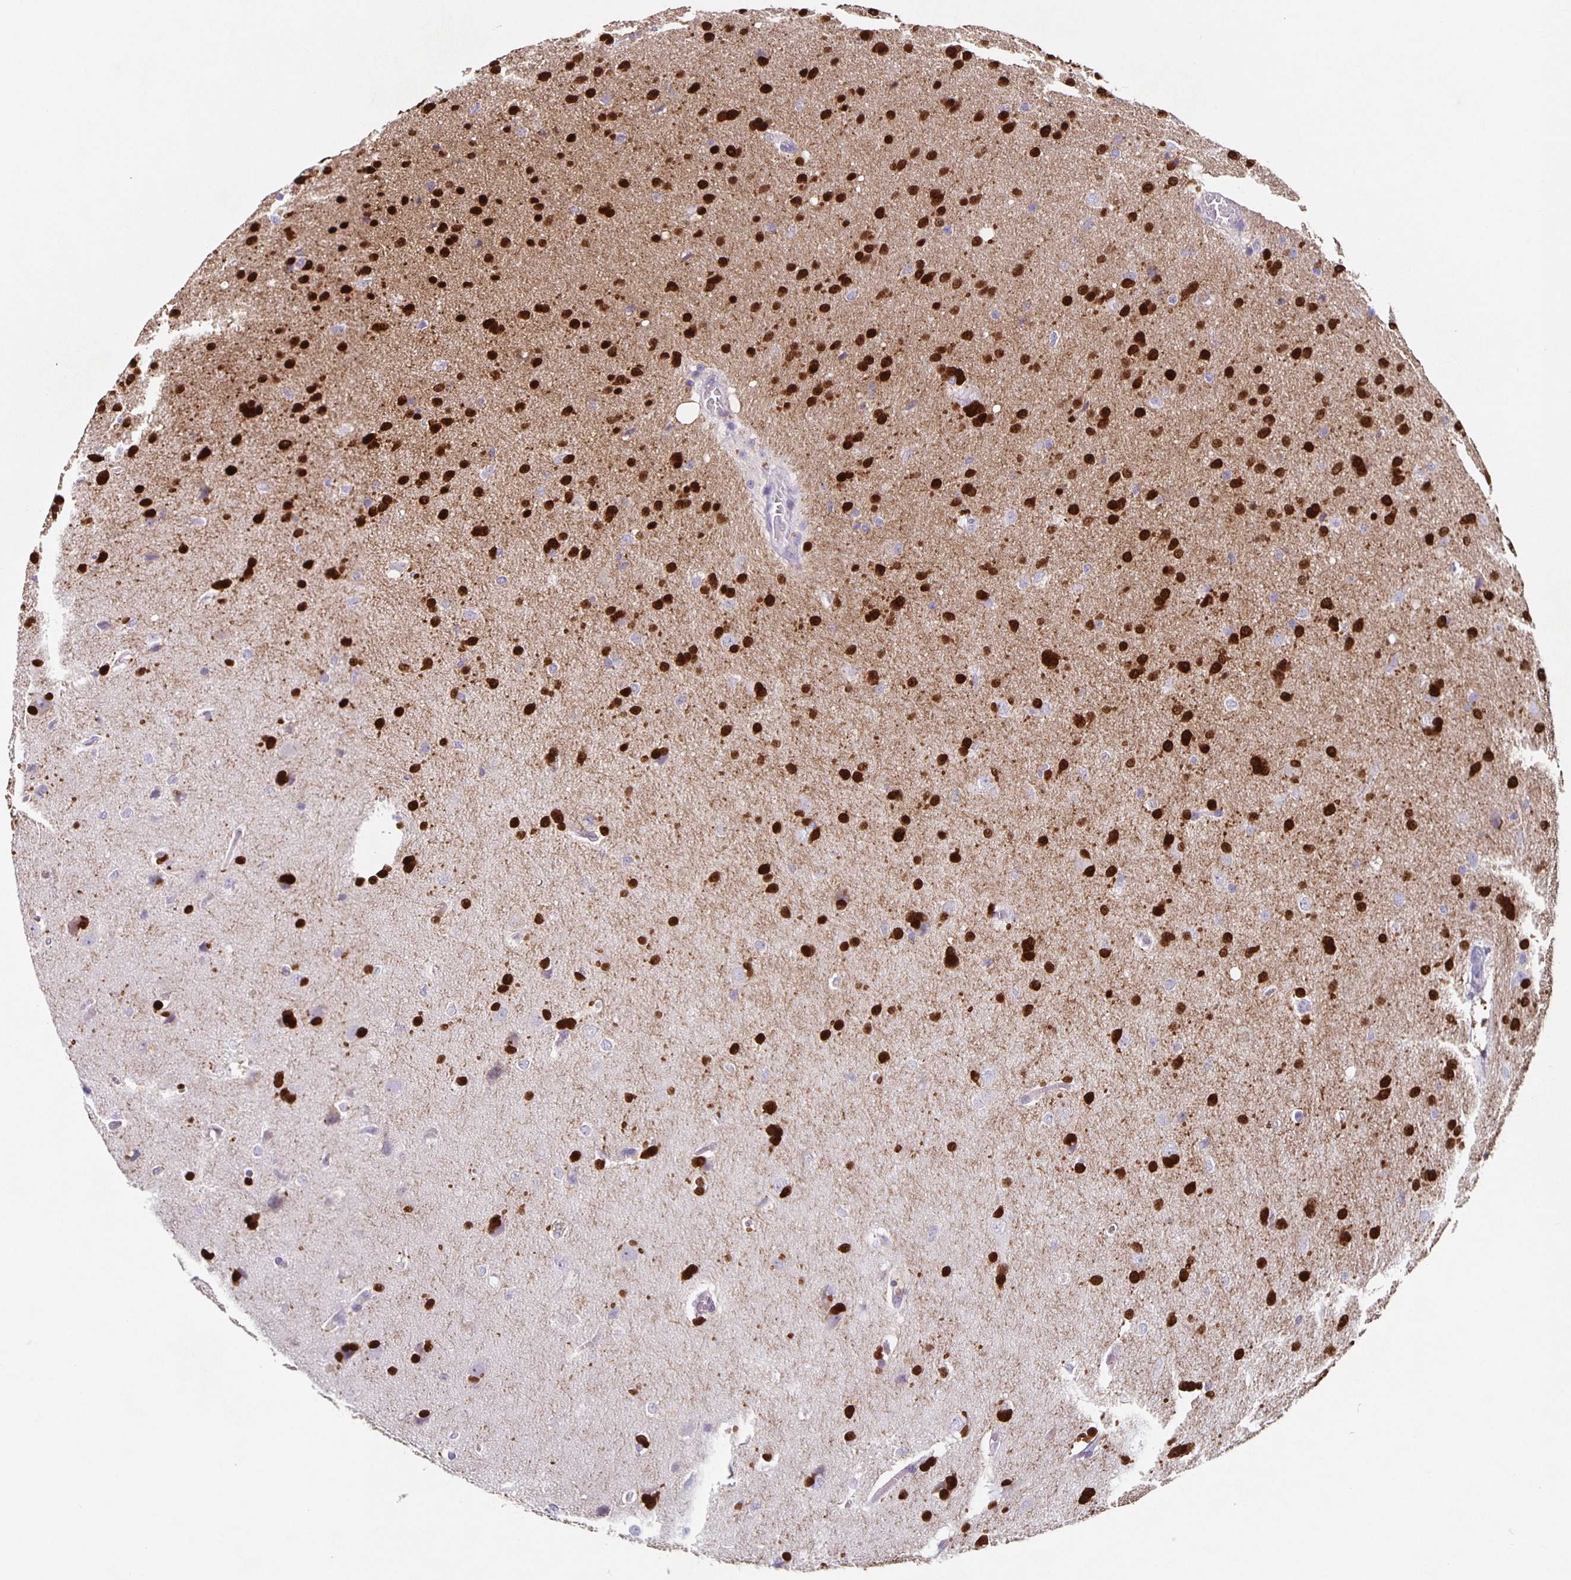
{"staining": {"intensity": "negative", "quantity": "none", "location": "none"}, "tissue": "glioma", "cell_type": "Tumor cells", "image_type": "cancer", "snomed": [{"axis": "morphology", "description": "Glioma, malignant, Low grade"}, {"axis": "topography", "description": "Brain"}], "caption": "An immunohistochemistry (IHC) photomicrograph of glioma is shown. There is no staining in tumor cells of glioma.", "gene": "CARNS1", "patient": {"sex": "female", "age": 54}}